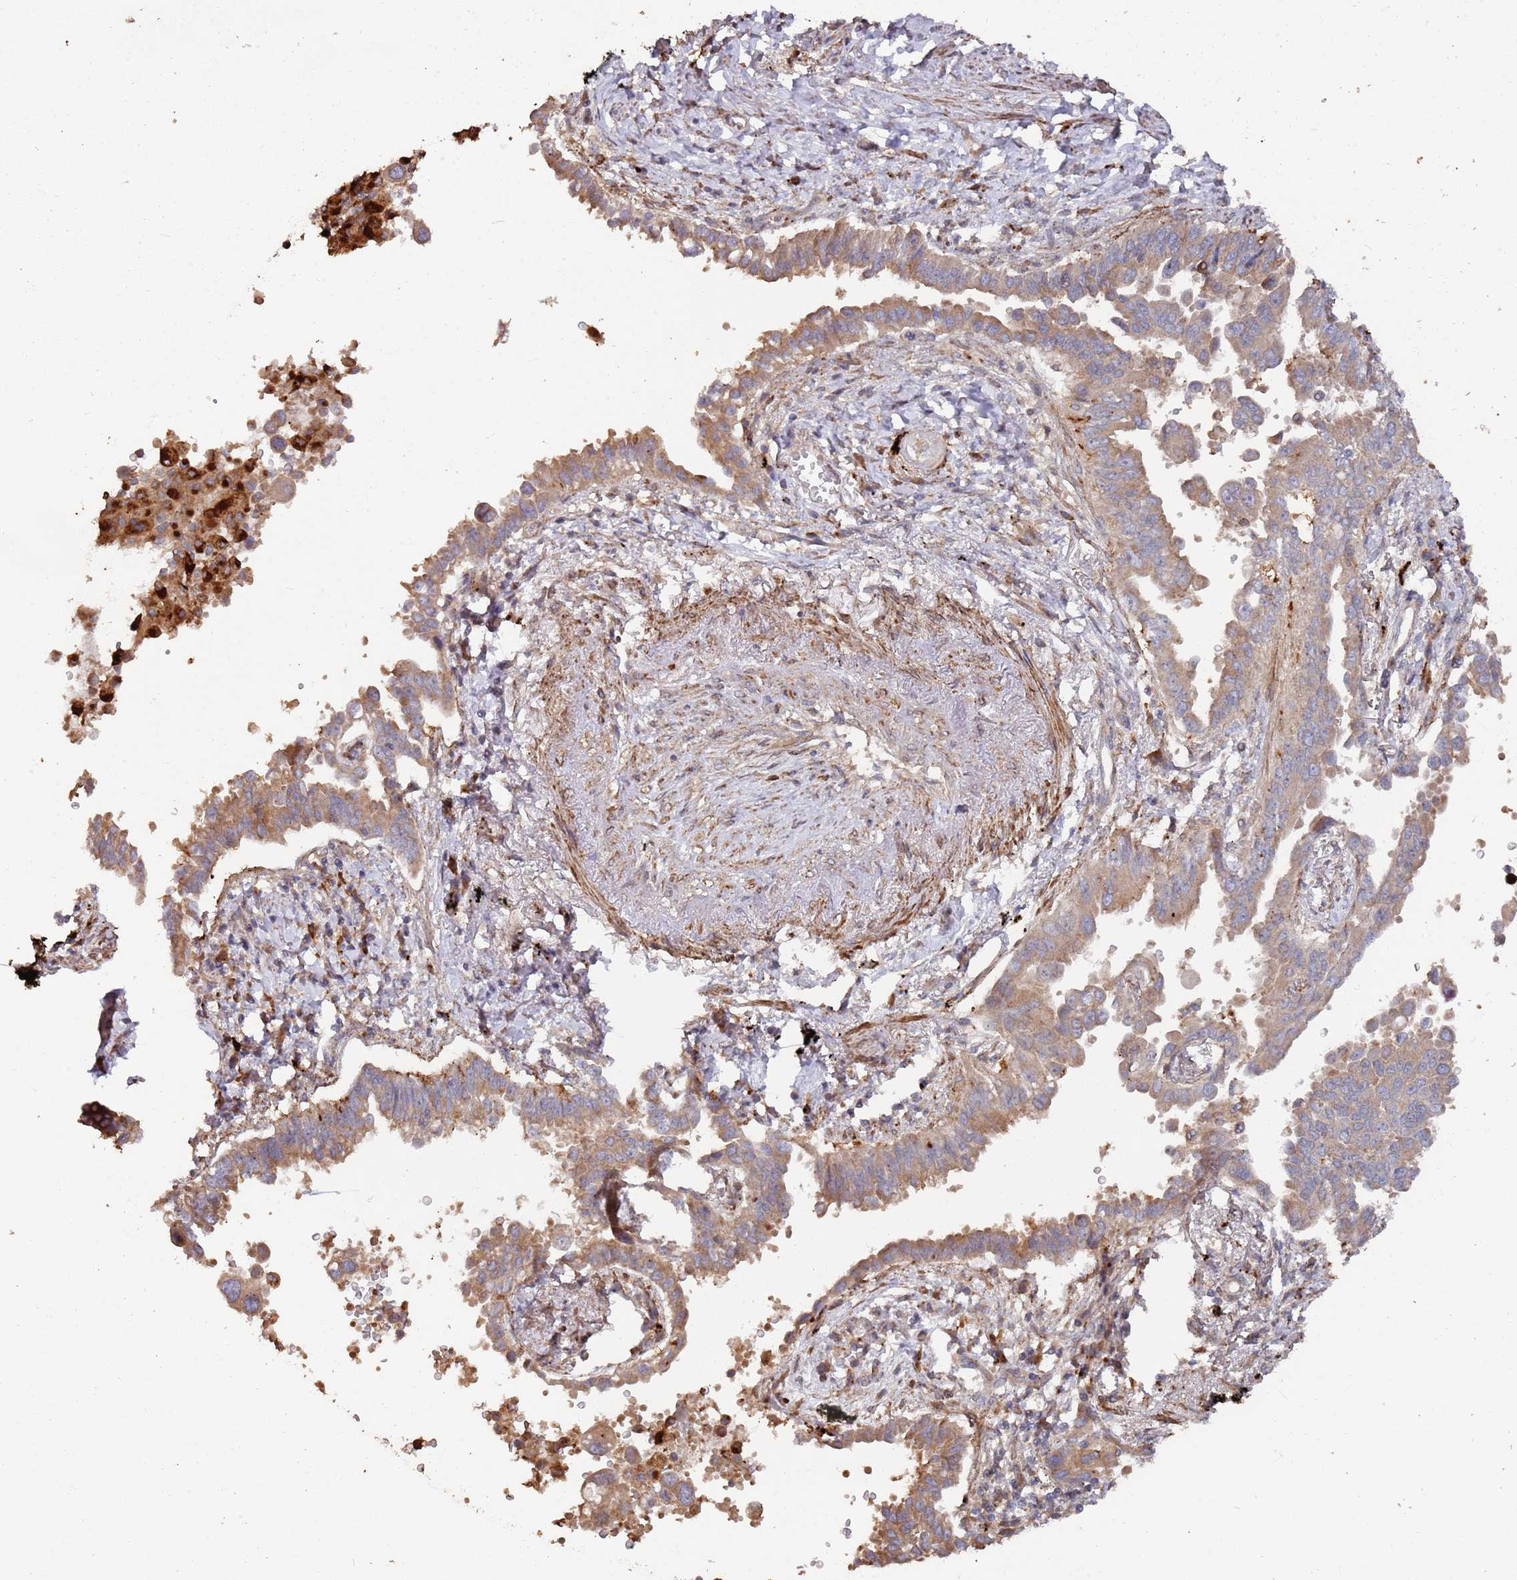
{"staining": {"intensity": "moderate", "quantity": ">75%", "location": "cytoplasmic/membranous"}, "tissue": "lung cancer", "cell_type": "Tumor cells", "image_type": "cancer", "snomed": [{"axis": "morphology", "description": "Adenocarcinoma, NOS"}, {"axis": "topography", "description": "Lung"}], "caption": "A brown stain labels moderate cytoplasmic/membranous staining of a protein in lung cancer tumor cells.", "gene": "LACC1", "patient": {"sex": "male", "age": 67}}